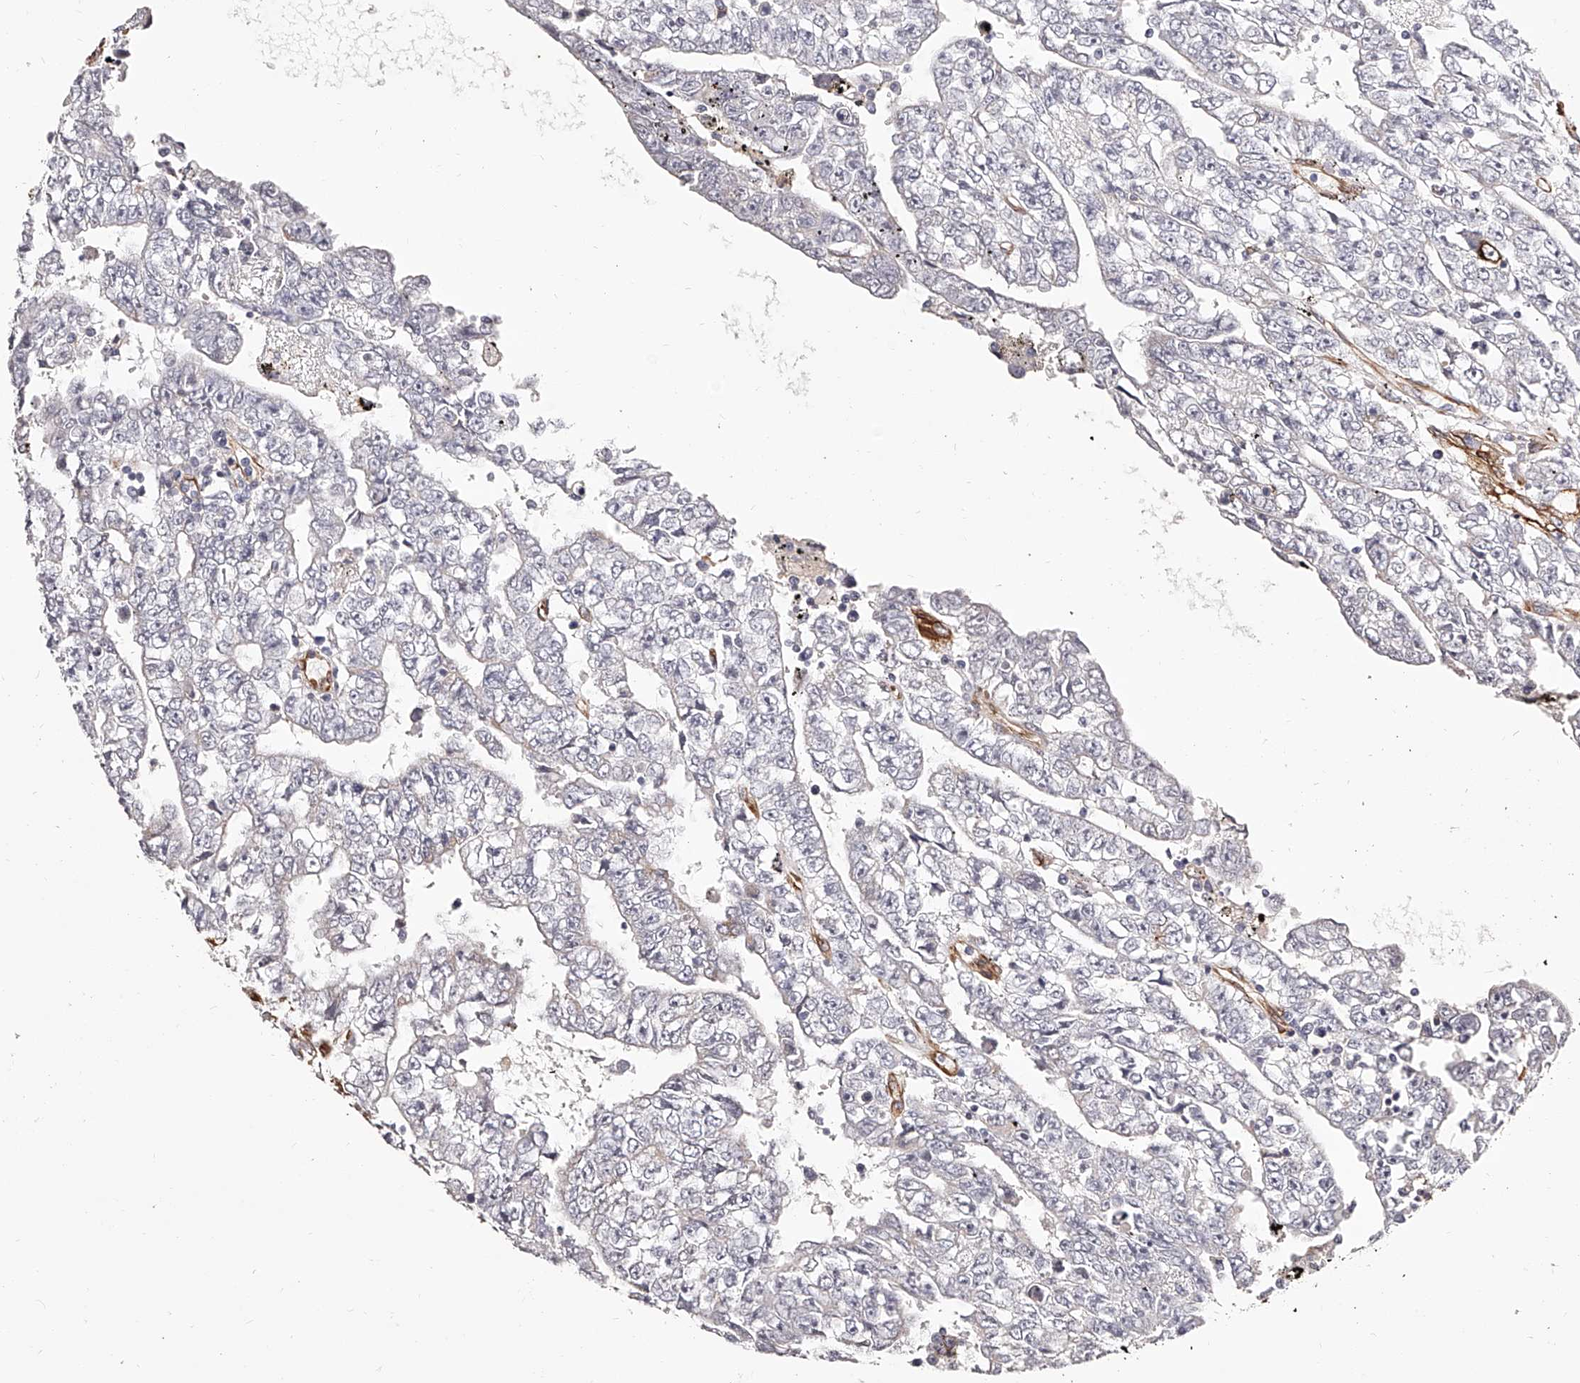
{"staining": {"intensity": "negative", "quantity": "none", "location": "none"}, "tissue": "testis cancer", "cell_type": "Tumor cells", "image_type": "cancer", "snomed": [{"axis": "morphology", "description": "Carcinoma, Embryonal, NOS"}, {"axis": "topography", "description": "Testis"}], "caption": "Immunohistochemistry (IHC) histopathology image of neoplastic tissue: human testis cancer (embryonal carcinoma) stained with DAB (3,3'-diaminobenzidine) displays no significant protein expression in tumor cells.", "gene": "CD82", "patient": {"sex": "male", "age": 25}}